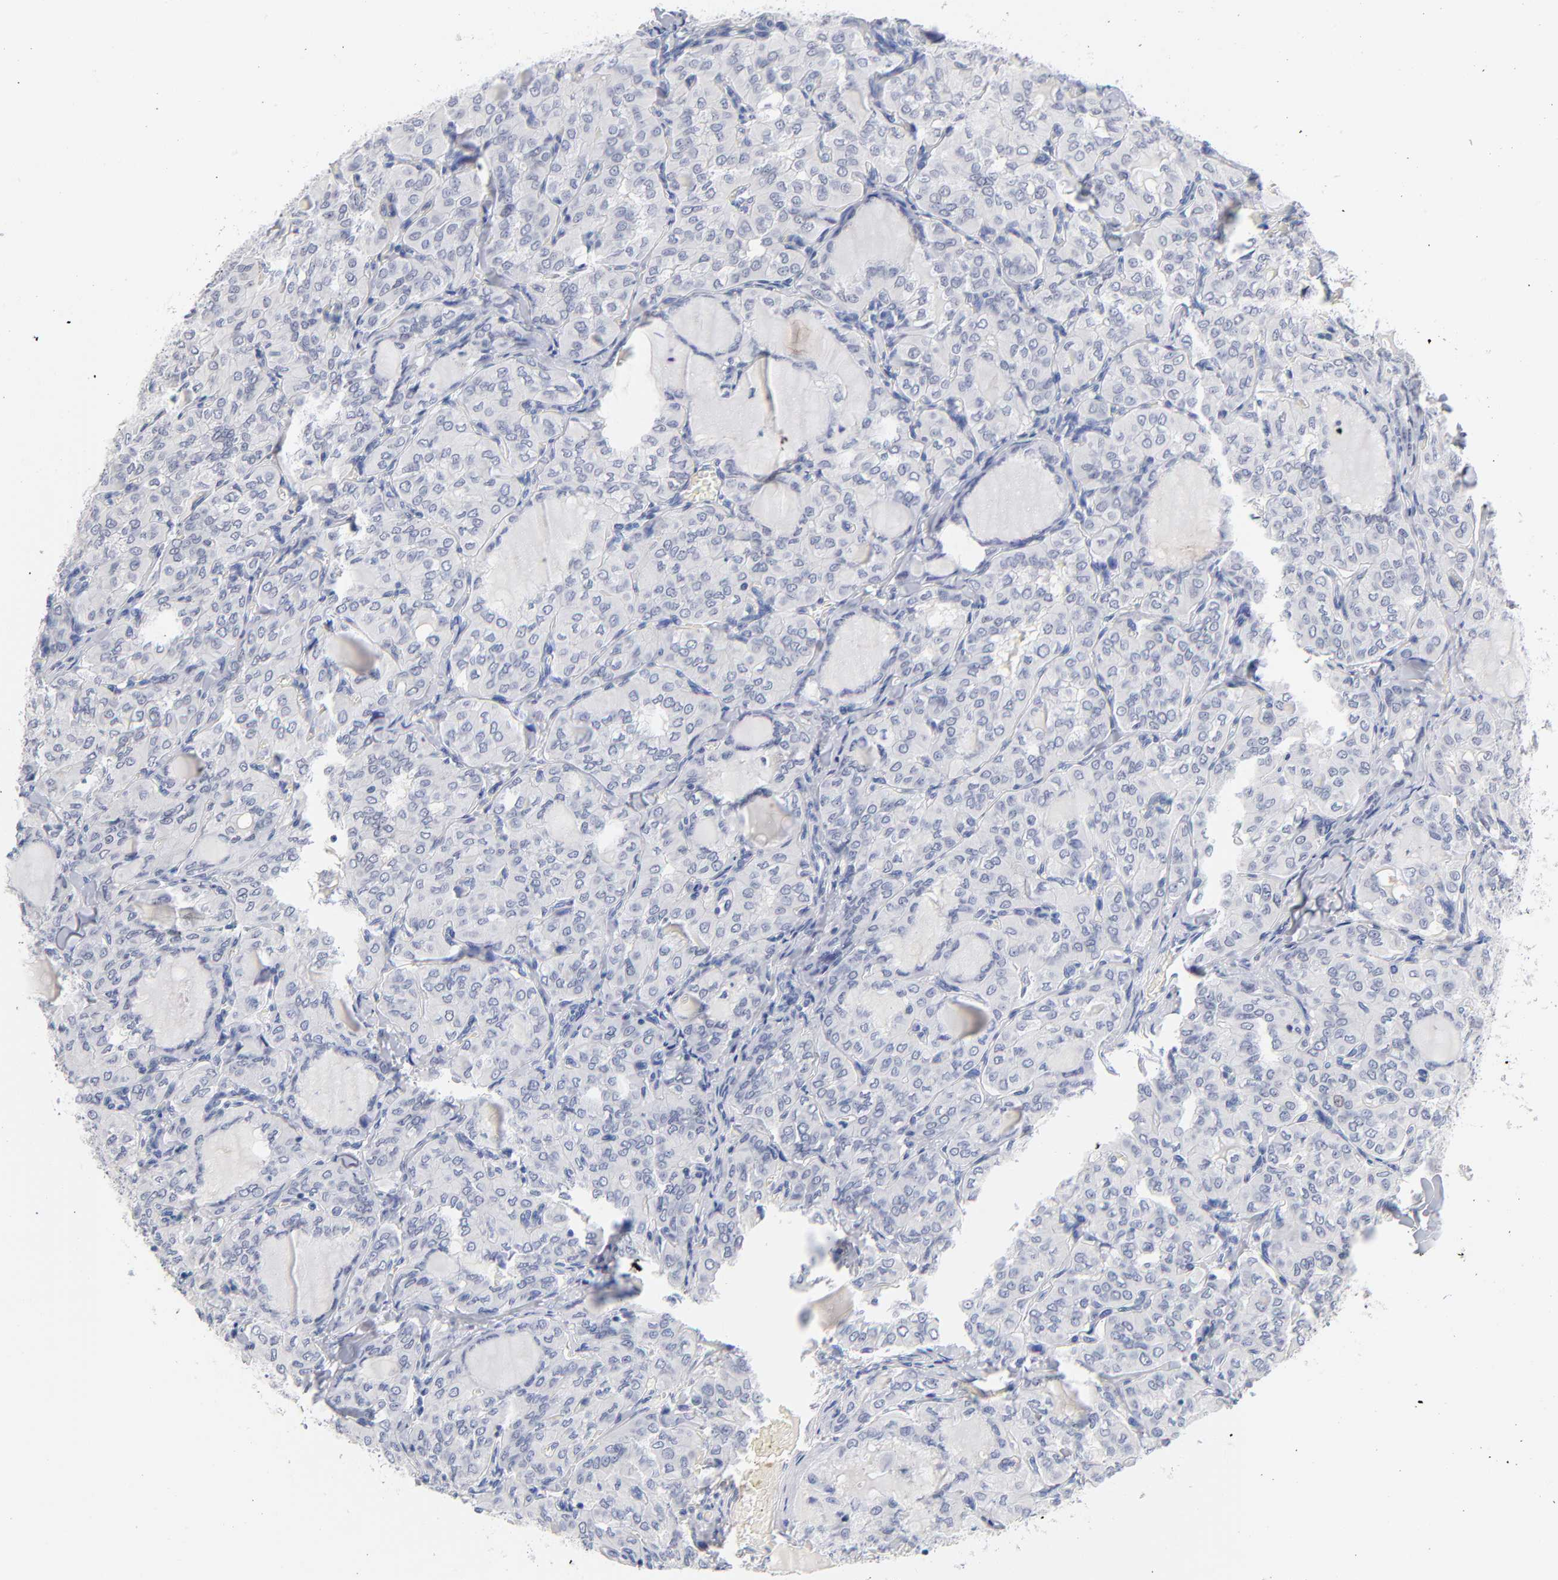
{"staining": {"intensity": "negative", "quantity": "none", "location": "none"}, "tissue": "thyroid cancer", "cell_type": "Tumor cells", "image_type": "cancer", "snomed": [{"axis": "morphology", "description": "Papillary adenocarcinoma, NOS"}, {"axis": "topography", "description": "Thyroid gland"}], "caption": "High power microscopy photomicrograph of an IHC image of papillary adenocarcinoma (thyroid), revealing no significant staining in tumor cells. Brightfield microscopy of IHC stained with DAB (brown) and hematoxylin (blue), captured at high magnification.", "gene": "ORC2", "patient": {"sex": "male", "age": 20}}